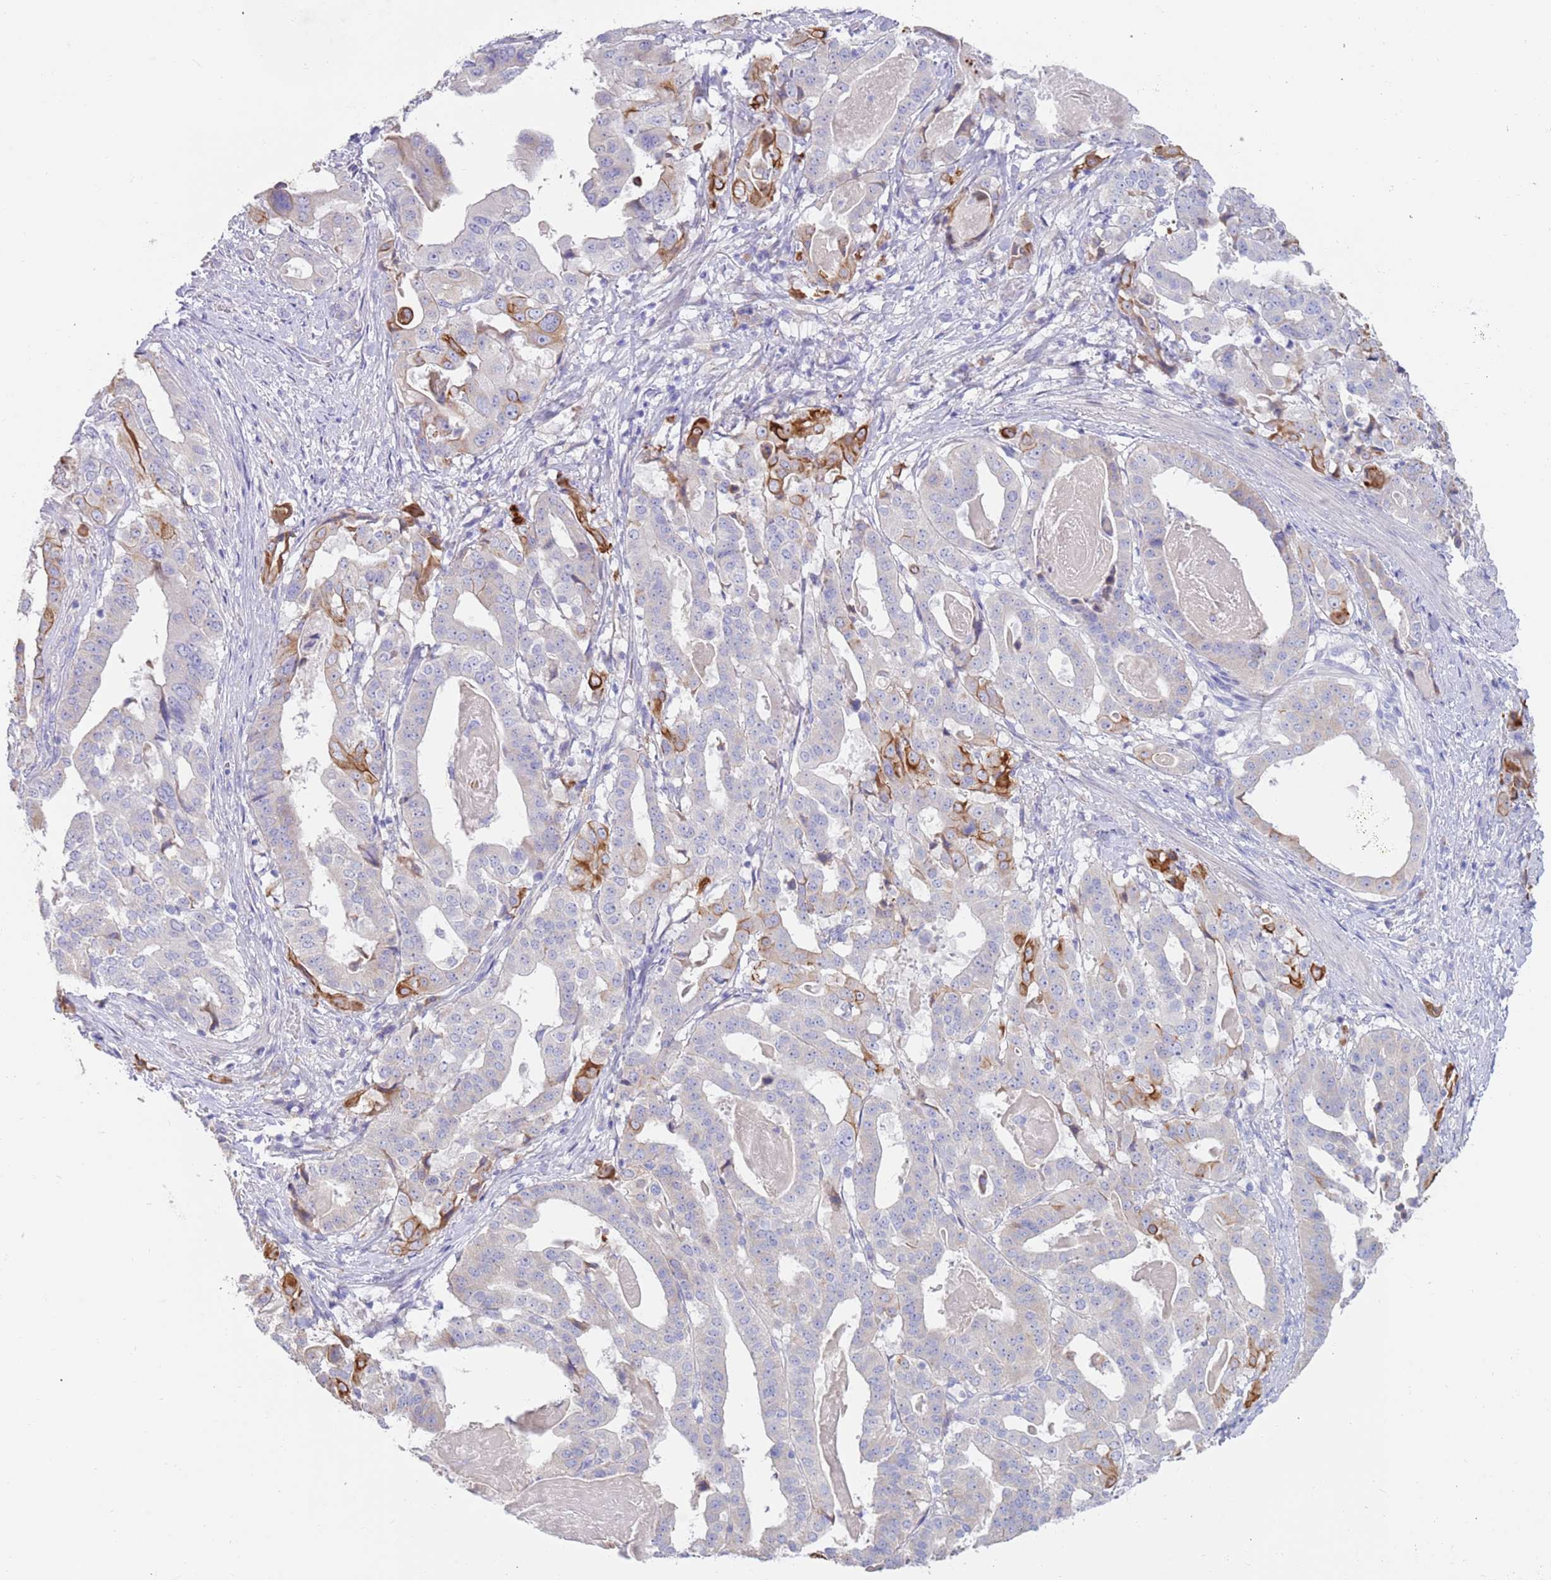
{"staining": {"intensity": "strong", "quantity": "<25%", "location": "cytoplasmic/membranous"}, "tissue": "stomach cancer", "cell_type": "Tumor cells", "image_type": "cancer", "snomed": [{"axis": "morphology", "description": "Adenocarcinoma, NOS"}, {"axis": "topography", "description": "Stomach"}], "caption": "There is medium levels of strong cytoplasmic/membranous expression in tumor cells of stomach cancer (adenocarcinoma), as demonstrated by immunohistochemical staining (brown color).", "gene": "CCDC149", "patient": {"sex": "male", "age": 48}}